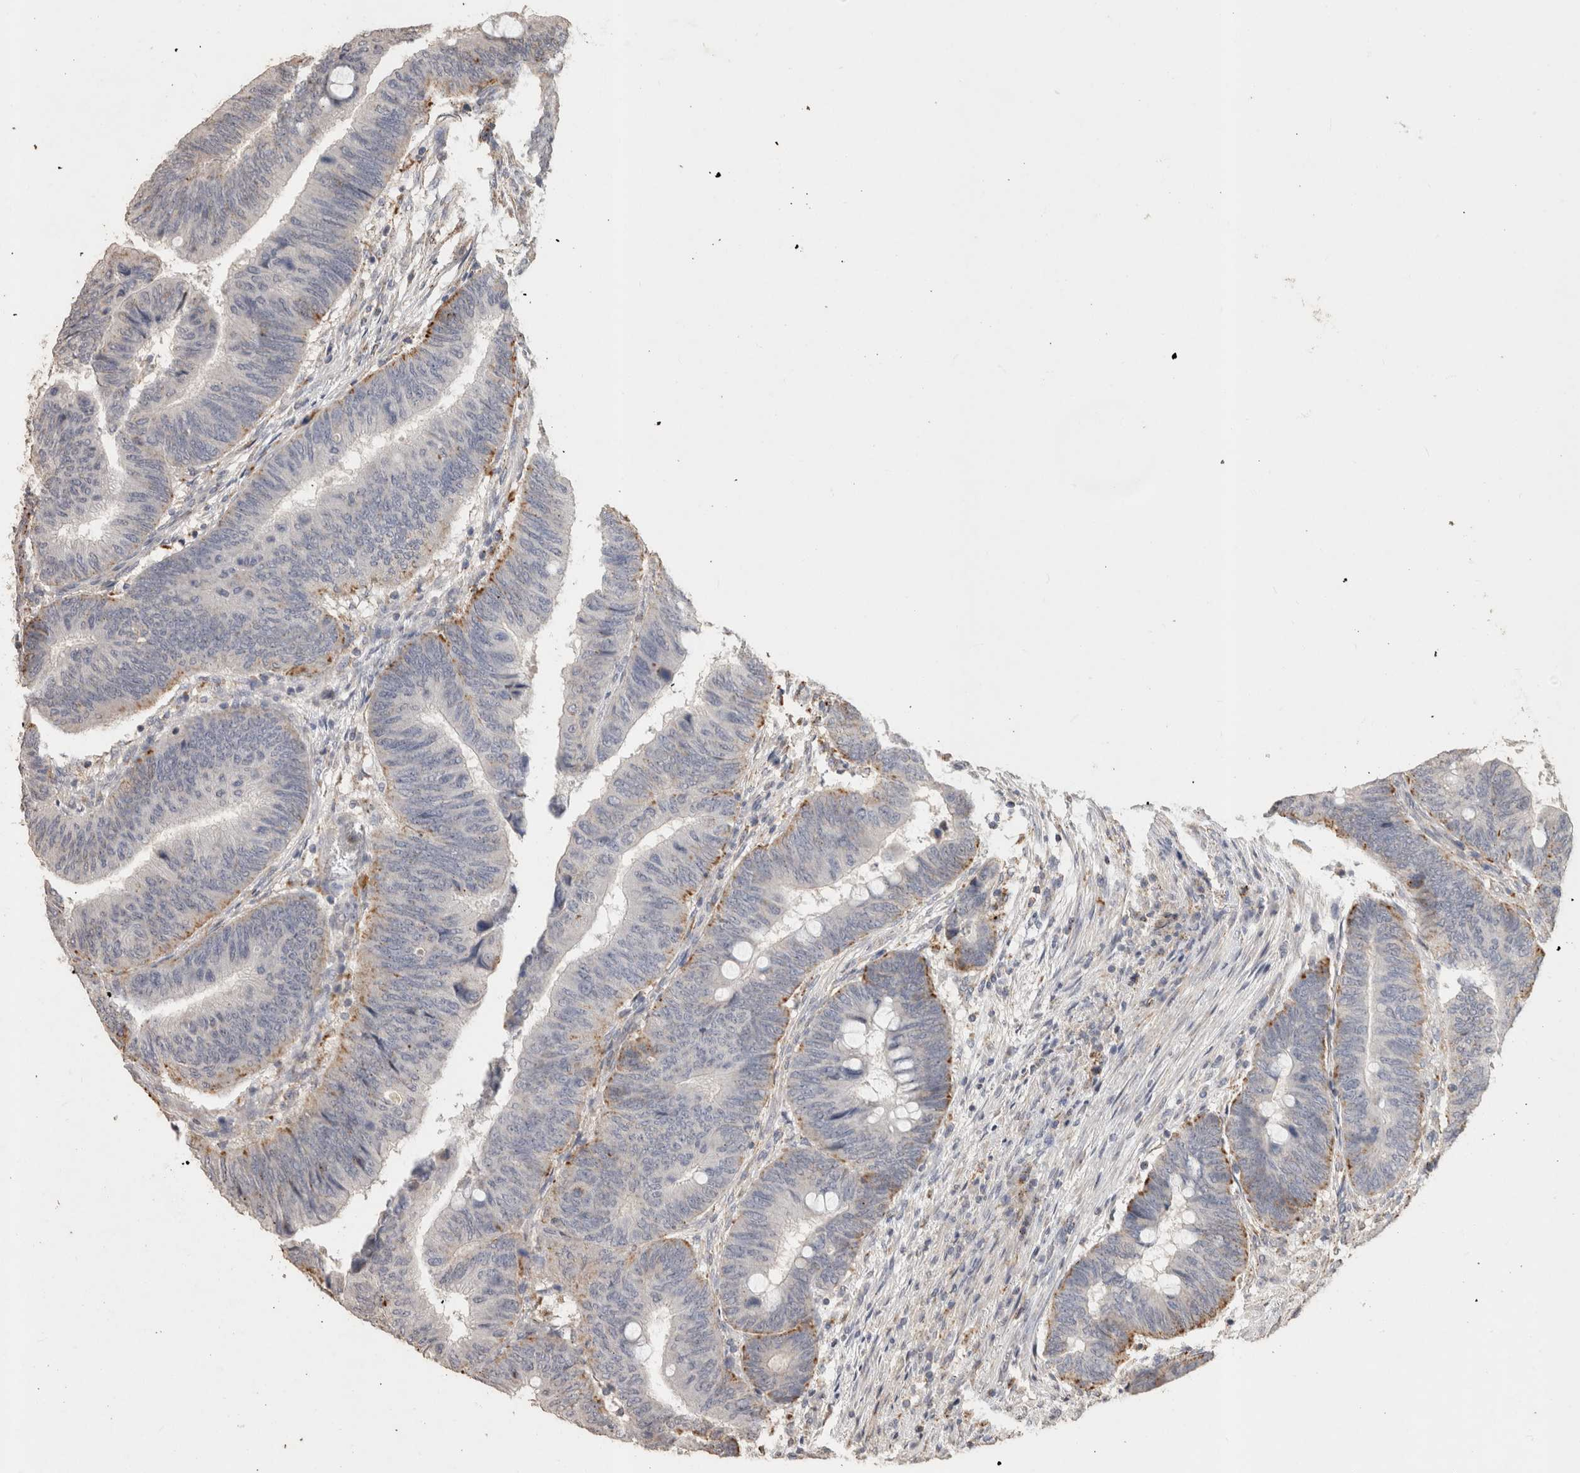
{"staining": {"intensity": "moderate", "quantity": "<25%", "location": "cytoplasmic/membranous"}, "tissue": "colorectal cancer", "cell_type": "Tumor cells", "image_type": "cancer", "snomed": [{"axis": "morphology", "description": "Normal tissue, NOS"}, {"axis": "morphology", "description": "Adenocarcinoma, NOS"}, {"axis": "topography", "description": "Rectum"}, {"axis": "topography", "description": "Peripheral nerve tissue"}], "caption": "A high-resolution photomicrograph shows immunohistochemistry staining of colorectal adenocarcinoma, which shows moderate cytoplasmic/membranous positivity in about <25% of tumor cells.", "gene": "ARSA", "patient": {"sex": "male", "age": 92}}